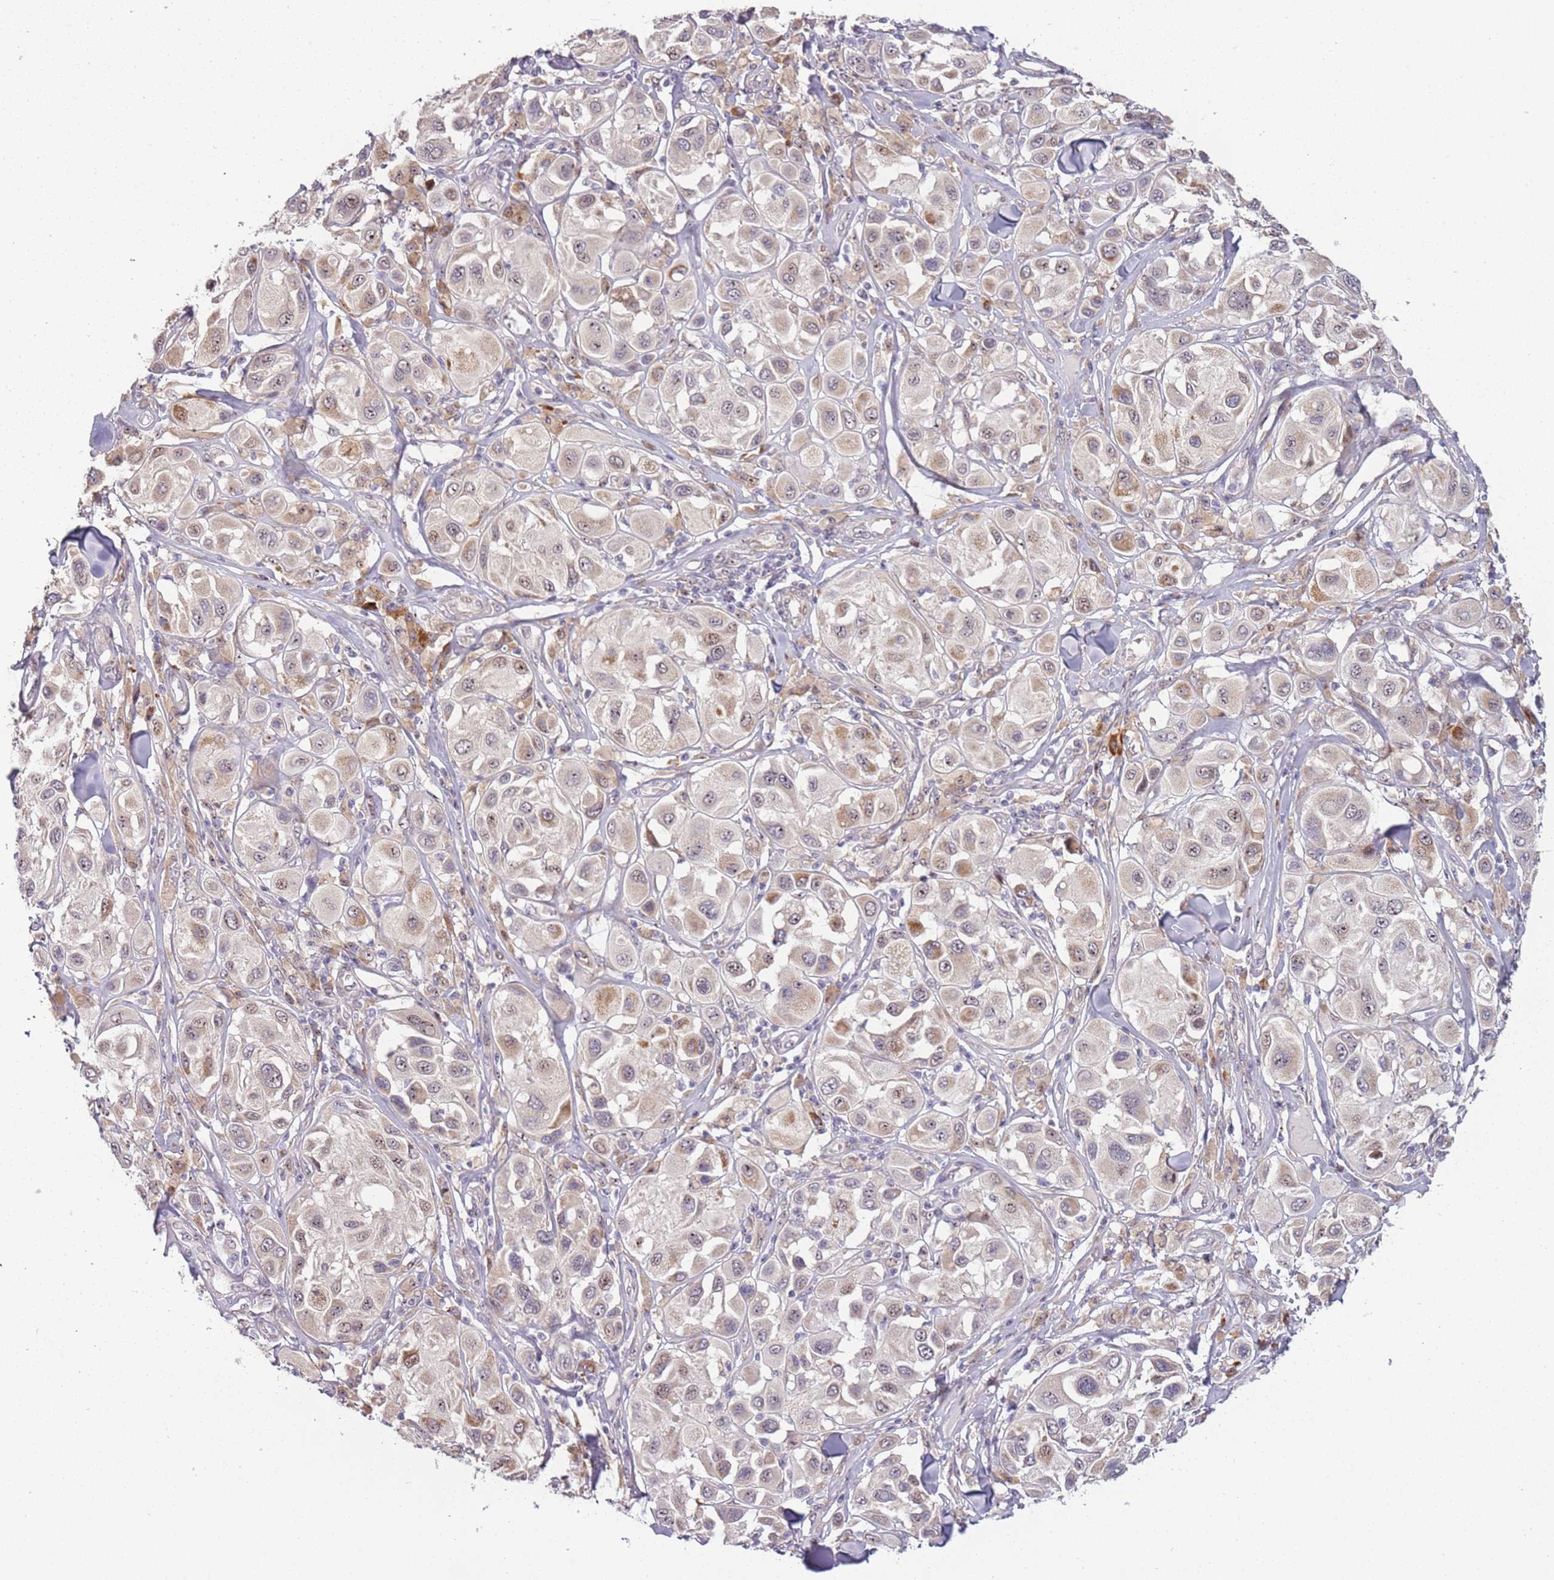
{"staining": {"intensity": "weak", "quantity": "25%-75%", "location": "cytoplasmic/membranous,nuclear"}, "tissue": "melanoma", "cell_type": "Tumor cells", "image_type": "cancer", "snomed": [{"axis": "morphology", "description": "Malignant melanoma, Metastatic site"}, {"axis": "topography", "description": "Skin"}], "caption": "Malignant melanoma (metastatic site) tissue reveals weak cytoplasmic/membranous and nuclear expression in about 25%-75% of tumor cells", "gene": "UCMA", "patient": {"sex": "male", "age": 41}}